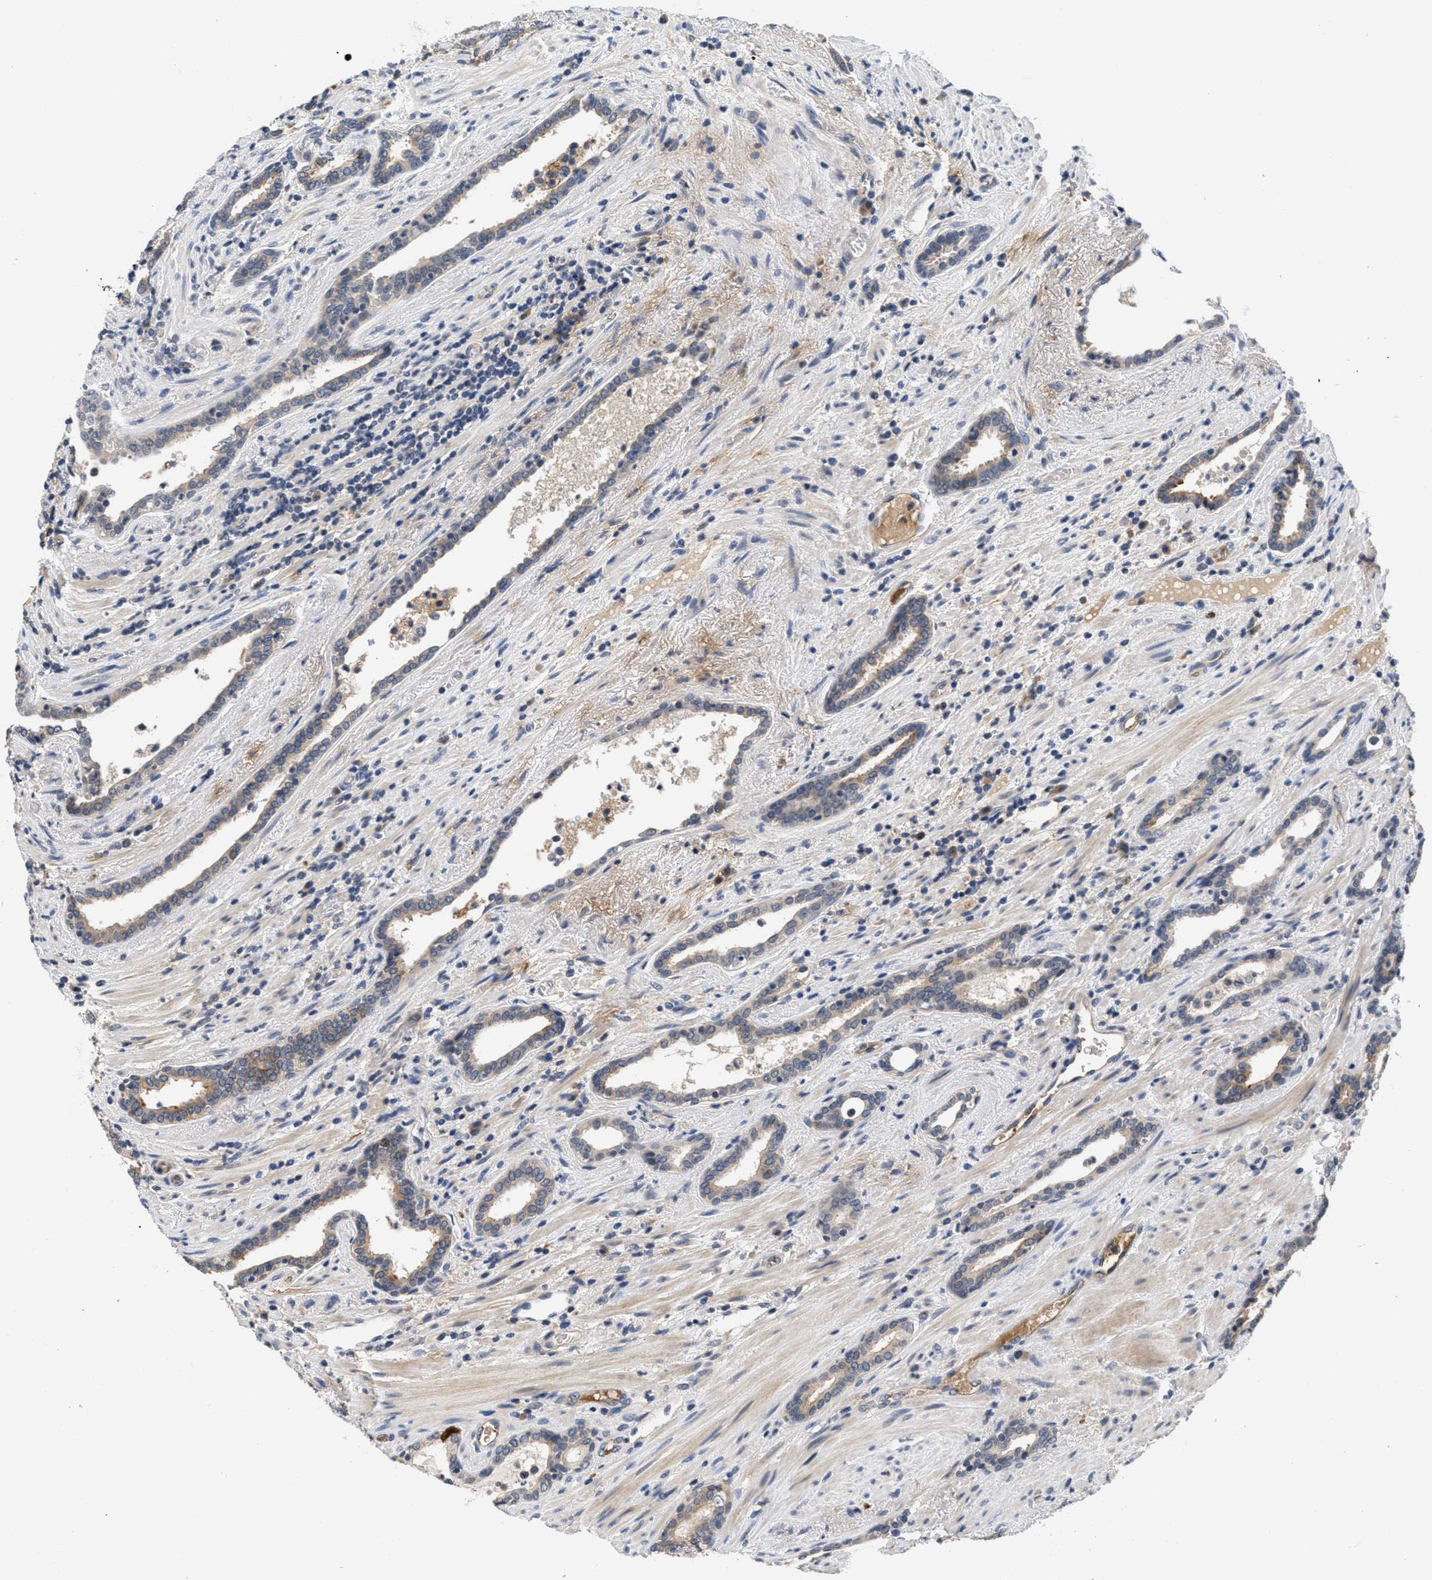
{"staining": {"intensity": "weak", "quantity": ">75%", "location": "cytoplasmic/membranous"}, "tissue": "prostate cancer", "cell_type": "Tumor cells", "image_type": "cancer", "snomed": [{"axis": "morphology", "description": "Adenocarcinoma, High grade"}, {"axis": "topography", "description": "Prostate"}], "caption": "The immunohistochemical stain shows weak cytoplasmic/membranous expression in tumor cells of prostate high-grade adenocarcinoma tissue.", "gene": "ANGPT1", "patient": {"sex": "male", "age": 71}}